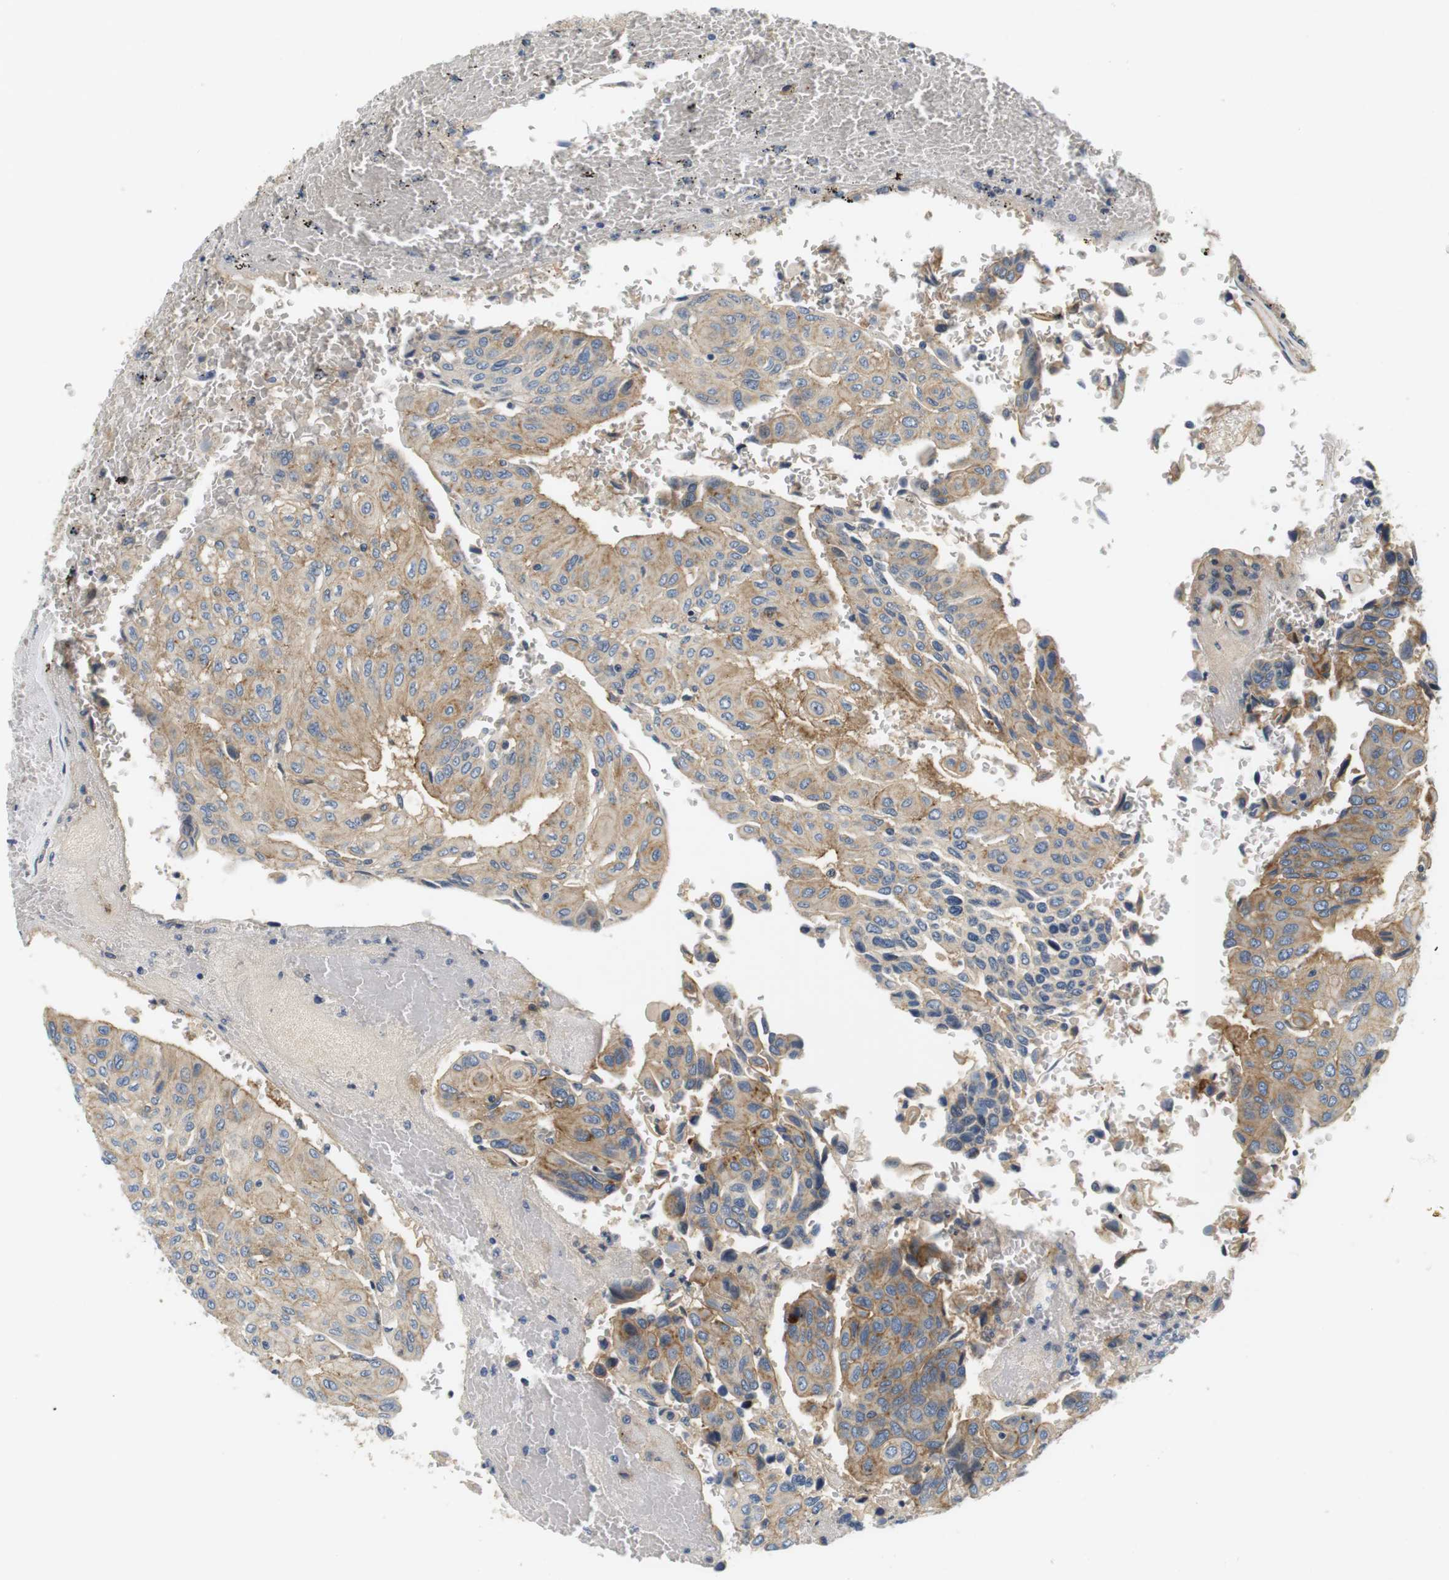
{"staining": {"intensity": "weak", "quantity": "25%-75%", "location": "cytoplasmic/membranous"}, "tissue": "urothelial cancer", "cell_type": "Tumor cells", "image_type": "cancer", "snomed": [{"axis": "morphology", "description": "Urothelial carcinoma, High grade"}, {"axis": "topography", "description": "Urinary bladder"}], "caption": "High-power microscopy captured an immunohistochemistry (IHC) photomicrograph of urothelial cancer, revealing weak cytoplasmic/membranous expression in approximately 25%-75% of tumor cells.", "gene": "SLC30A1", "patient": {"sex": "male", "age": 66}}